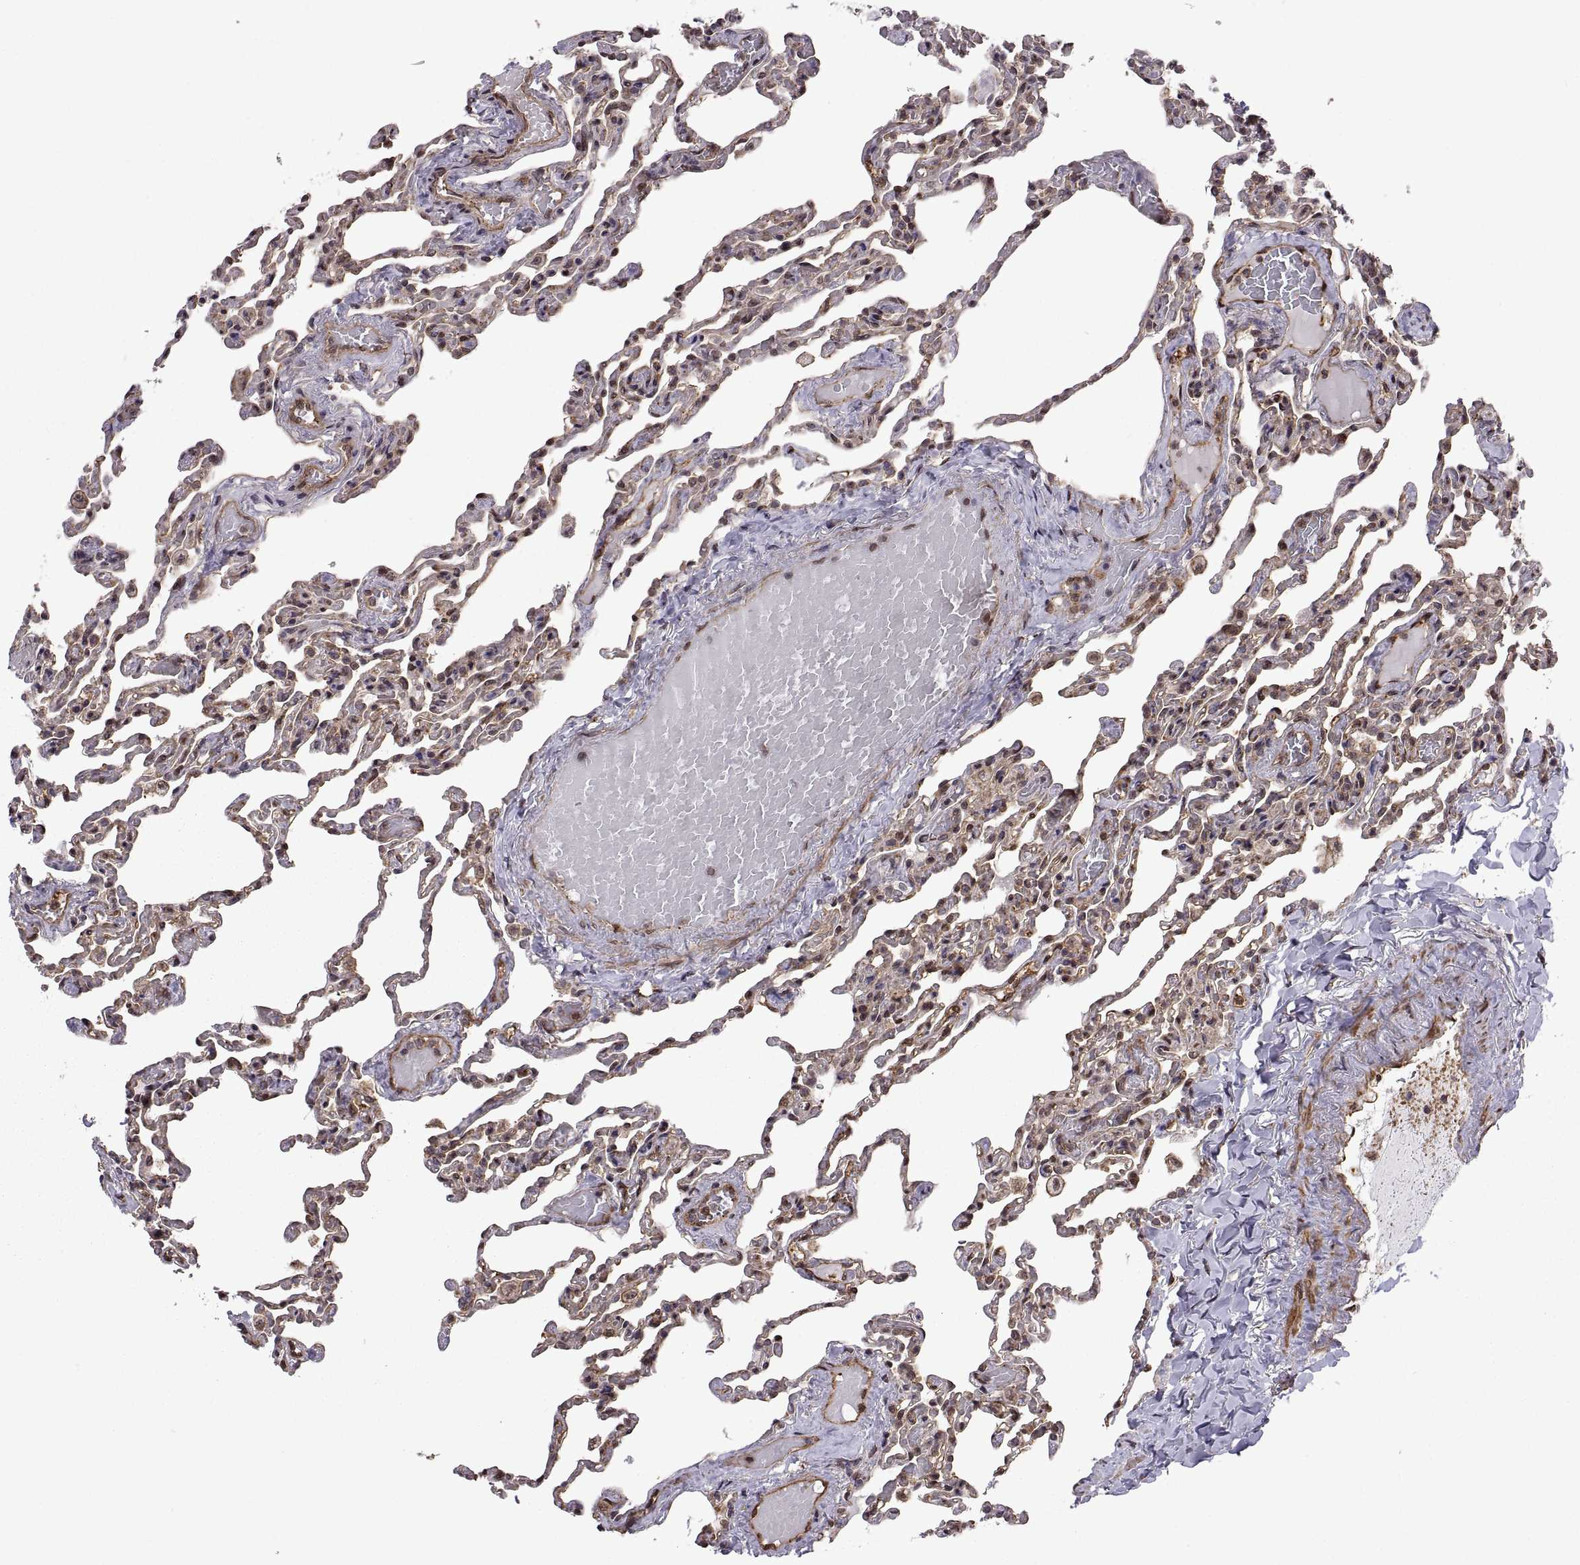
{"staining": {"intensity": "moderate", "quantity": ">75%", "location": "nuclear"}, "tissue": "lung", "cell_type": "Alveolar cells", "image_type": "normal", "snomed": [{"axis": "morphology", "description": "Normal tissue, NOS"}, {"axis": "topography", "description": "Lung"}], "caption": "This micrograph shows immunohistochemistry (IHC) staining of normal lung, with medium moderate nuclear positivity in about >75% of alveolar cells.", "gene": "ARRB1", "patient": {"sex": "female", "age": 43}}